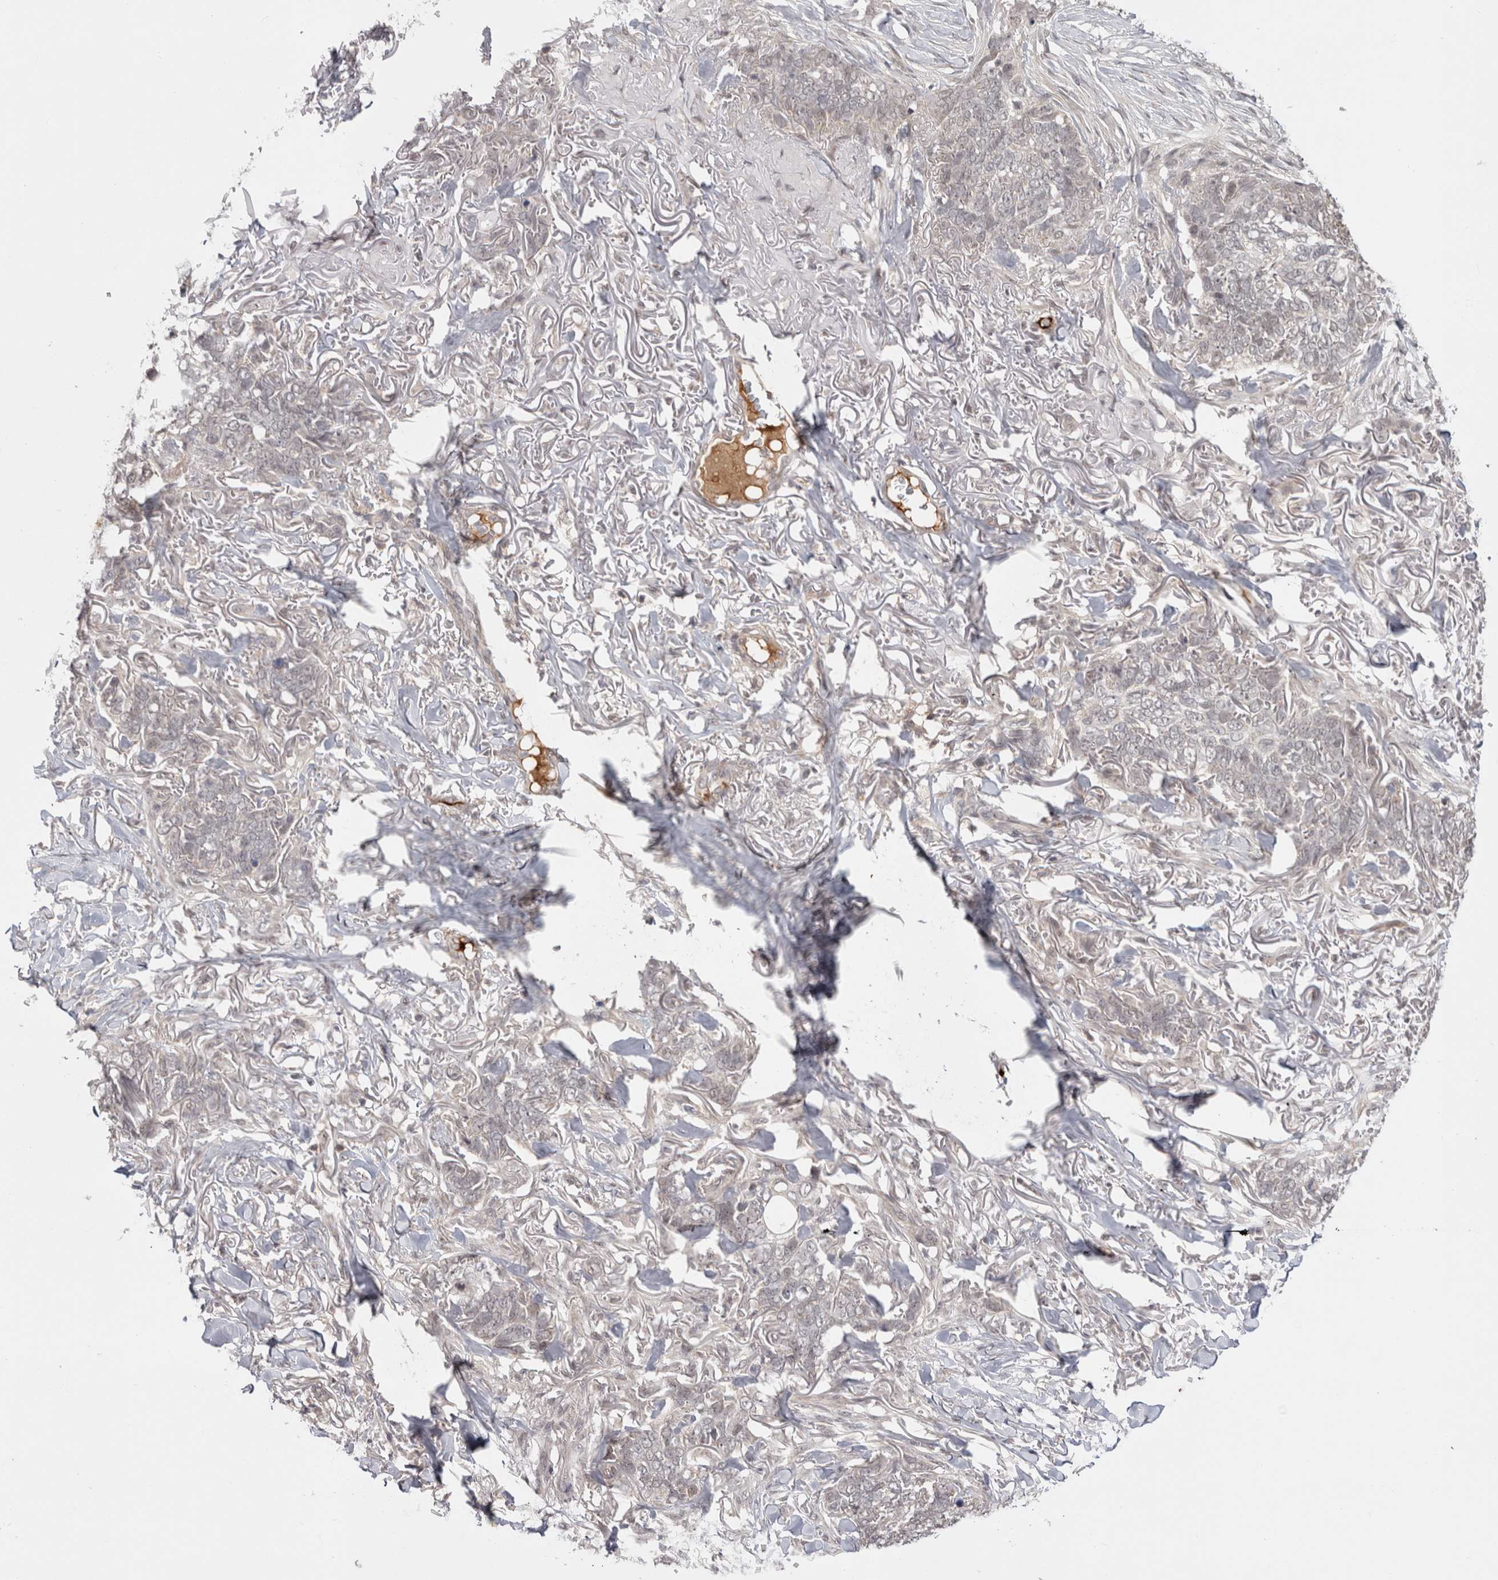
{"staining": {"intensity": "negative", "quantity": "none", "location": "none"}, "tissue": "skin cancer", "cell_type": "Tumor cells", "image_type": "cancer", "snomed": [{"axis": "morphology", "description": "Normal tissue, NOS"}, {"axis": "morphology", "description": "Basal cell carcinoma"}, {"axis": "topography", "description": "Skin"}], "caption": "Basal cell carcinoma (skin) was stained to show a protein in brown. There is no significant staining in tumor cells. (Stains: DAB immunohistochemistry with hematoxylin counter stain, Microscopy: brightfield microscopy at high magnification).", "gene": "ZNF318", "patient": {"sex": "male", "age": 77}}